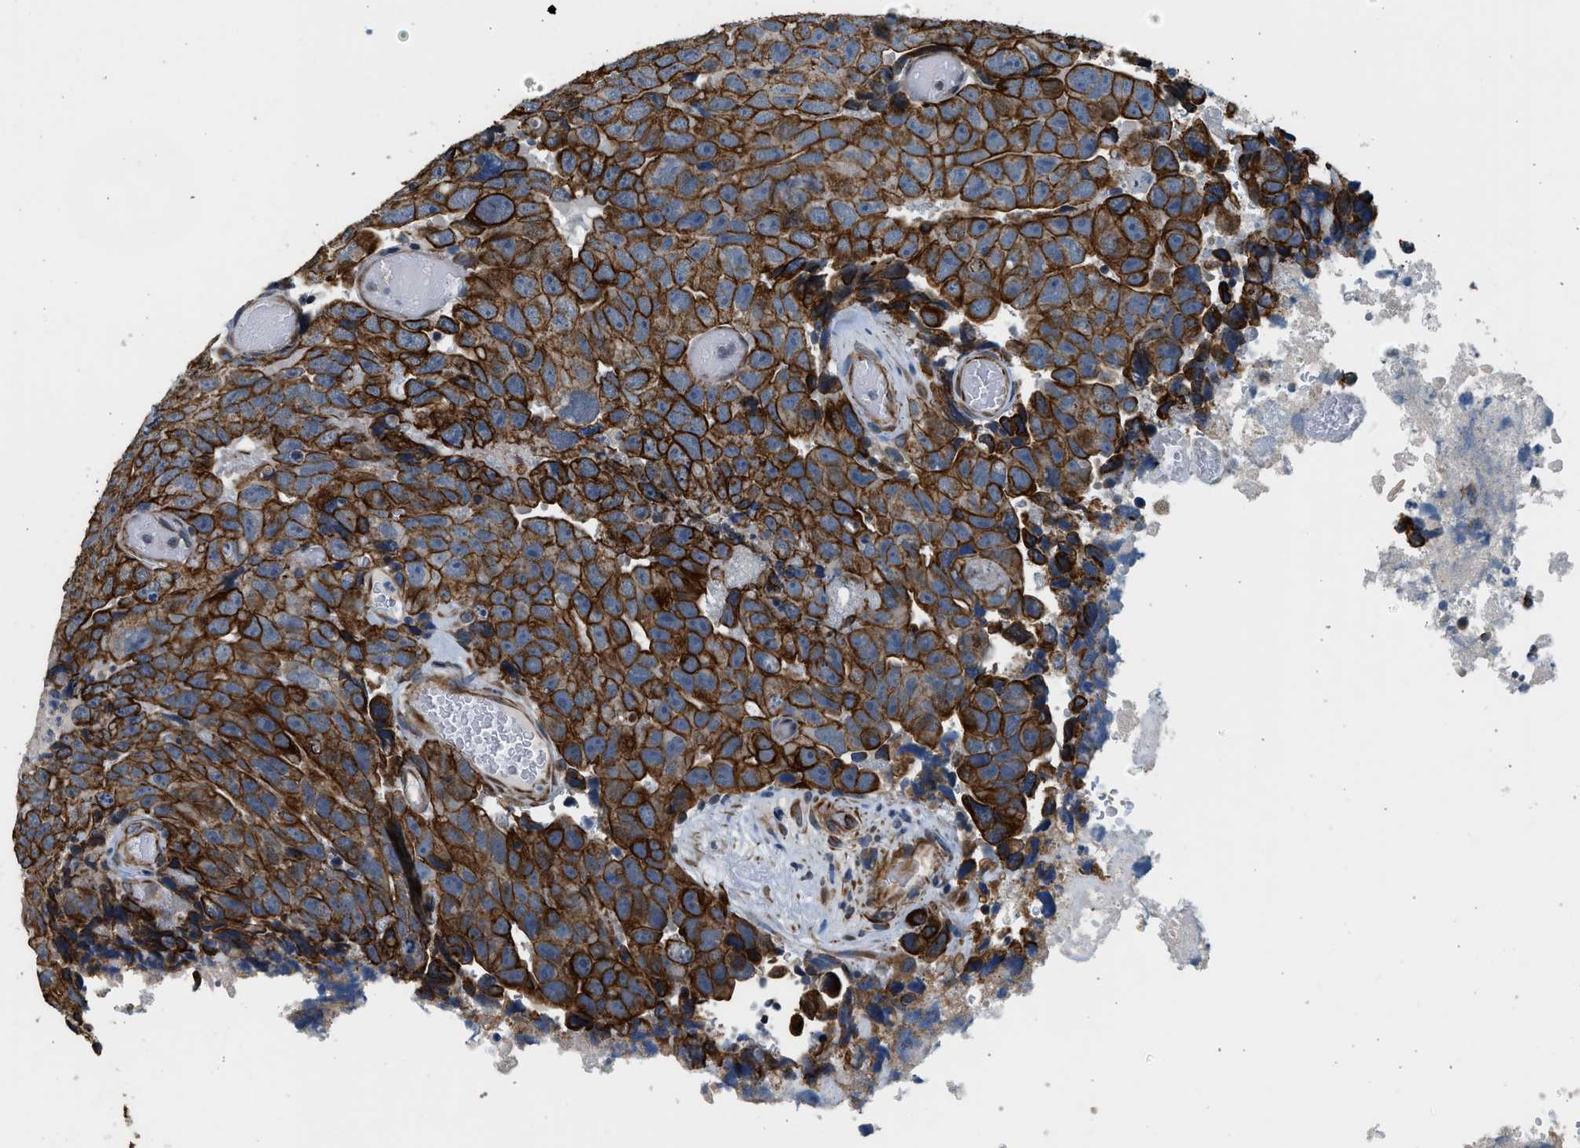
{"staining": {"intensity": "strong", "quantity": ">75%", "location": "cytoplasmic/membranous"}, "tissue": "testis cancer", "cell_type": "Tumor cells", "image_type": "cancer", "snomed": [{"axis": "morphology", "description": "Necrosis, NOS"}, {"axis": "morphology", "description": "Carcinoma, Embryonal, NOS"}, {"axis": "topography", "description": "Testis"}], "caption": "About >75% of tumor cells in human embryonal carcinoma (testis) demonstrate strong cytoplasmic/membranous protein staining as visualized by brown immunohistochemical staining.", "gene": "PCLO", "patient": {"sex": "male", "age": 19}}